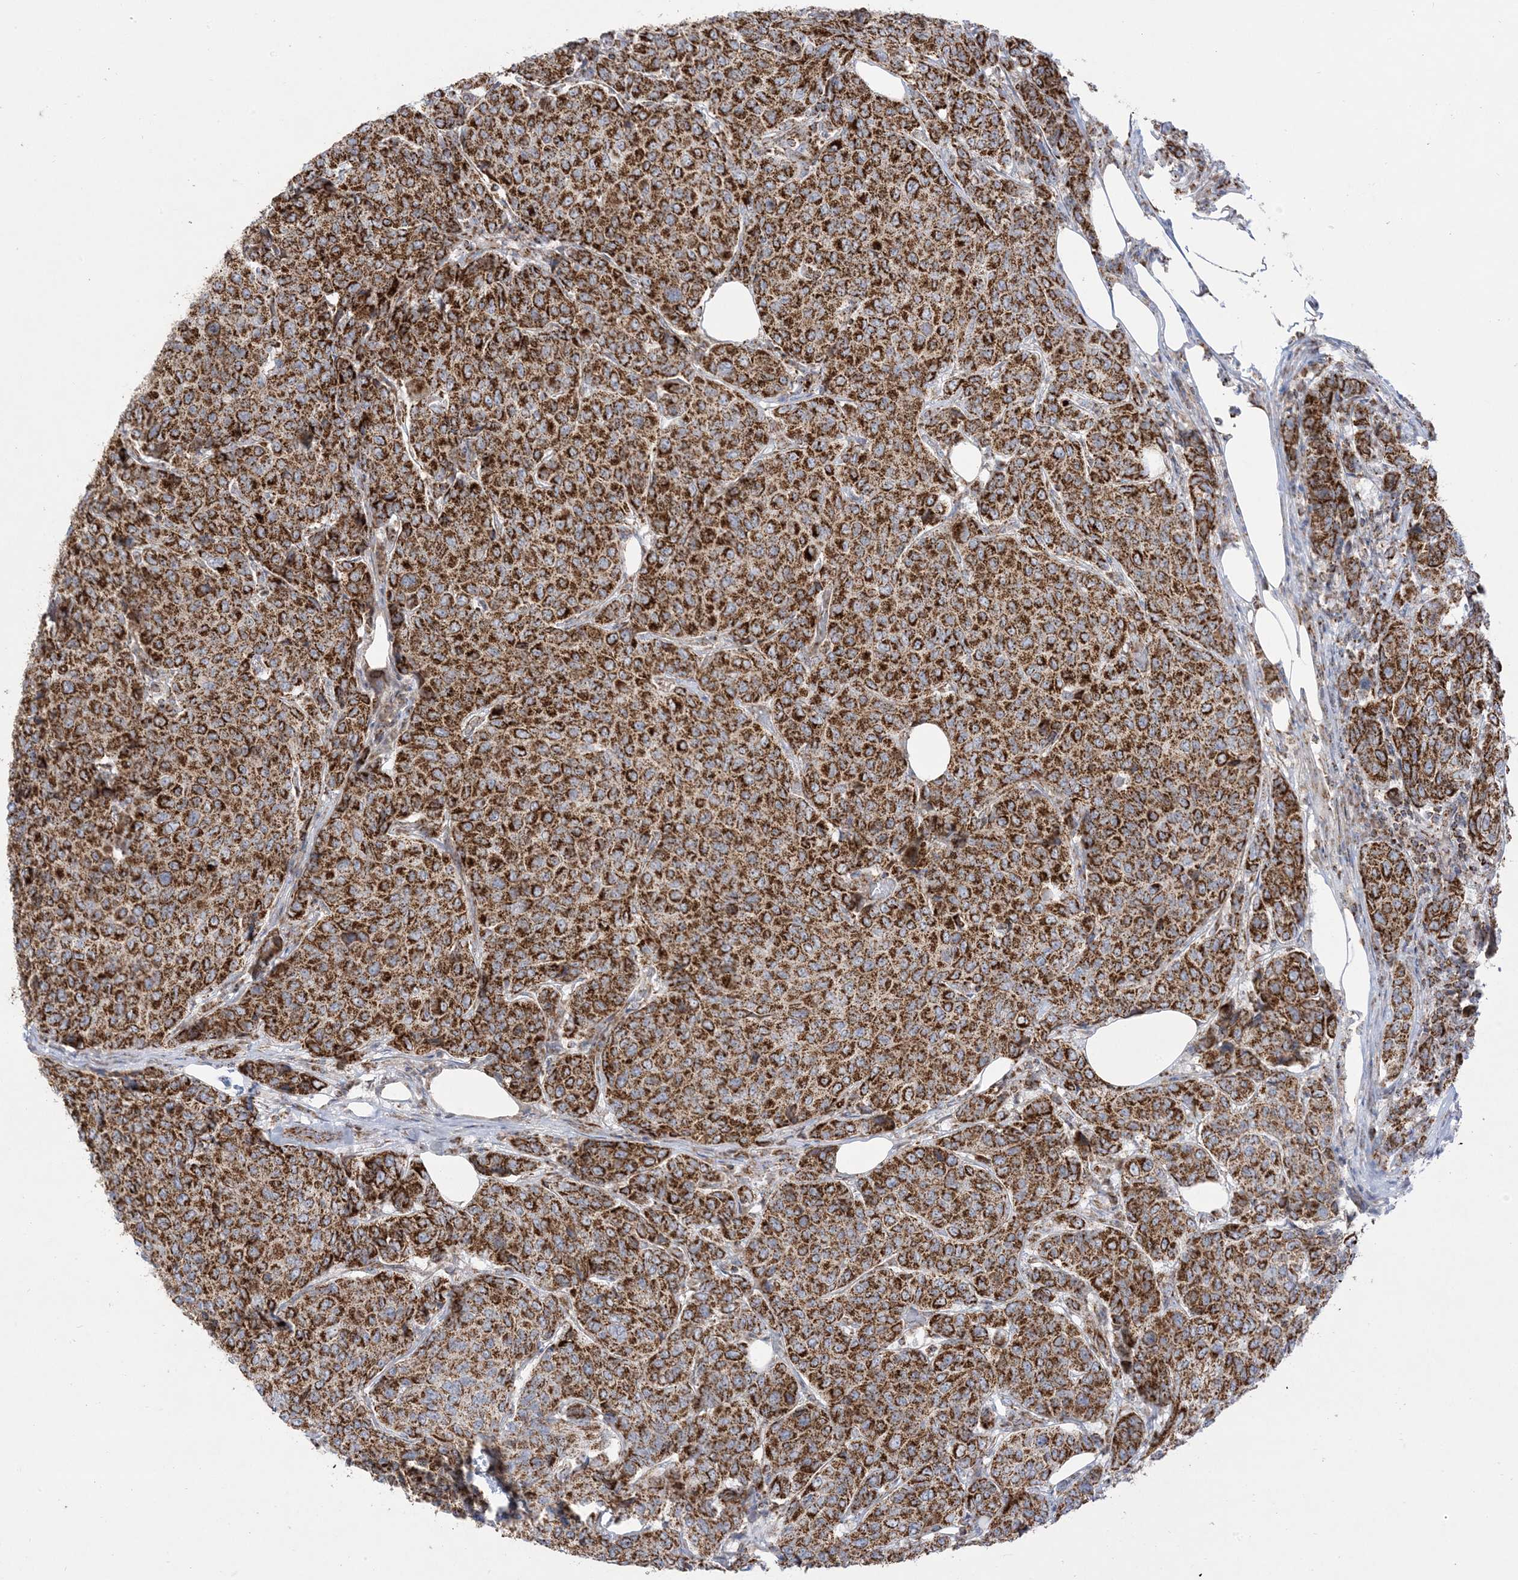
{"staining": {"intensity": "moderate", "quantity": ">75%", "location": "cytoplasmic/membranous"}, "tissue": "breast cancer", "cell_type": "Tumor cells", "image_type": "cancer", "snomed": [{"axis": "morphology", "description": "Duct carcinoma"}, {"axis": "topography", "description": "Breast"}], "caption": "Infiltrating ductal carcinoma (breast) tissue reveals moderate cytoplasmic/membranous staining in about >75% of tumor cells", "gene": "MRPS36", "patient": {"sex": "female", "age": 55}}